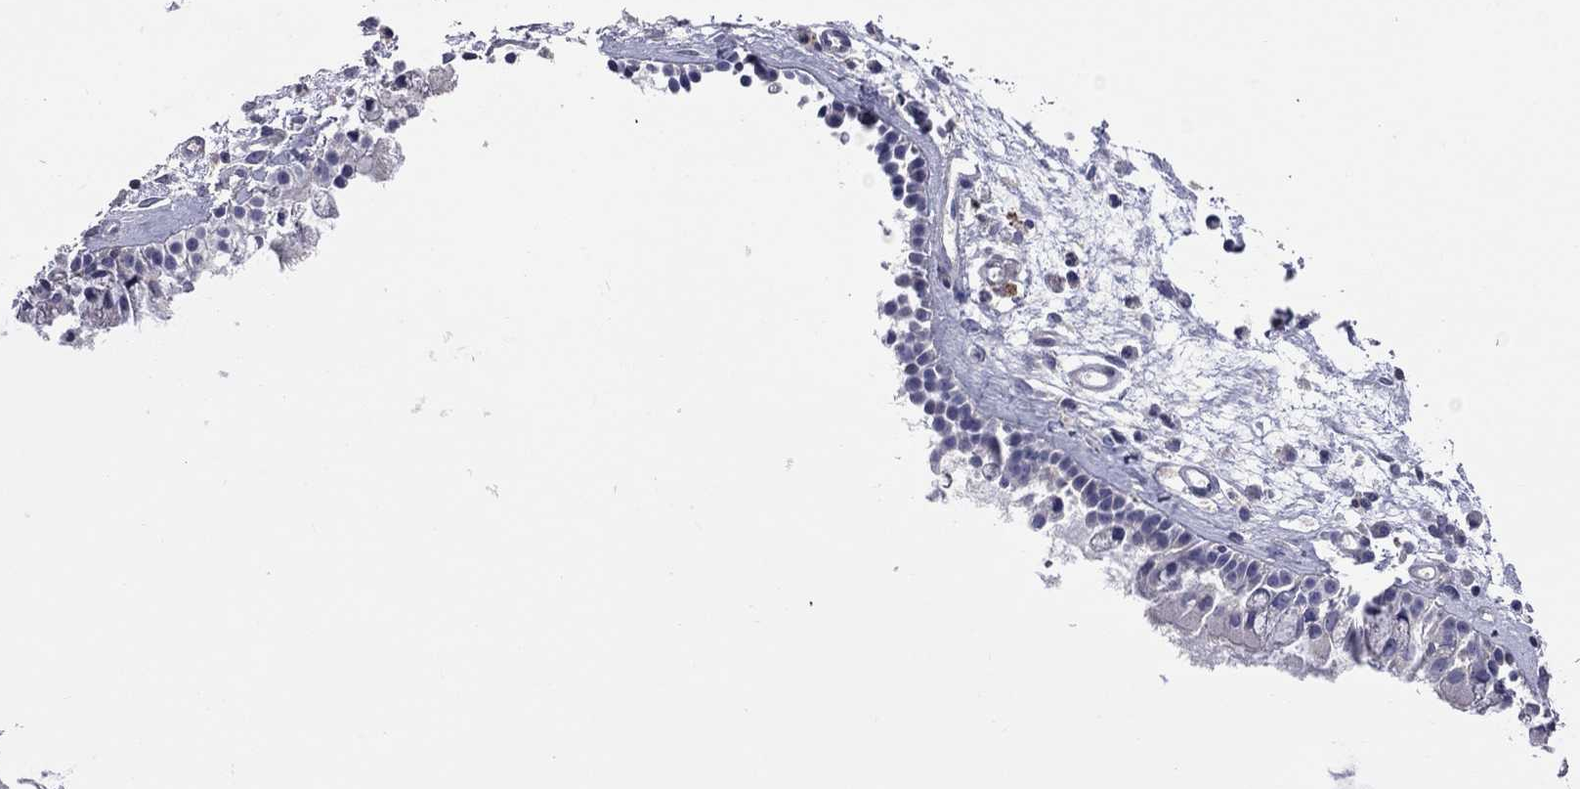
{"staining": {"intensity": "moderate", "quantity": "<25%", "location": "cytoplasmic/membranous"}, "tissue": "nasopharynx", "cell_type": "Respiratory epithelial cells", "image_type": "normal", "snomed": [{"axis": "morphology", "description": "Normal tissue, NOS"}, {"axis": "topography", "description": "Nasopharynx"}], "caption": "Immunohistochemical staining of unremarkable nasopharynx reveals low levels of moderate cytoplasmic/membranous positivity in approximately <25% of respiratory epithelial cells. The staining was performed using DAB to visualize the protein expression in brown, while the nuclei were stained in blue with hematoxylin (Magnification: 20x).", "gene": "ENSG00000288520", "patient": {"sex": "female", "age": 47}}